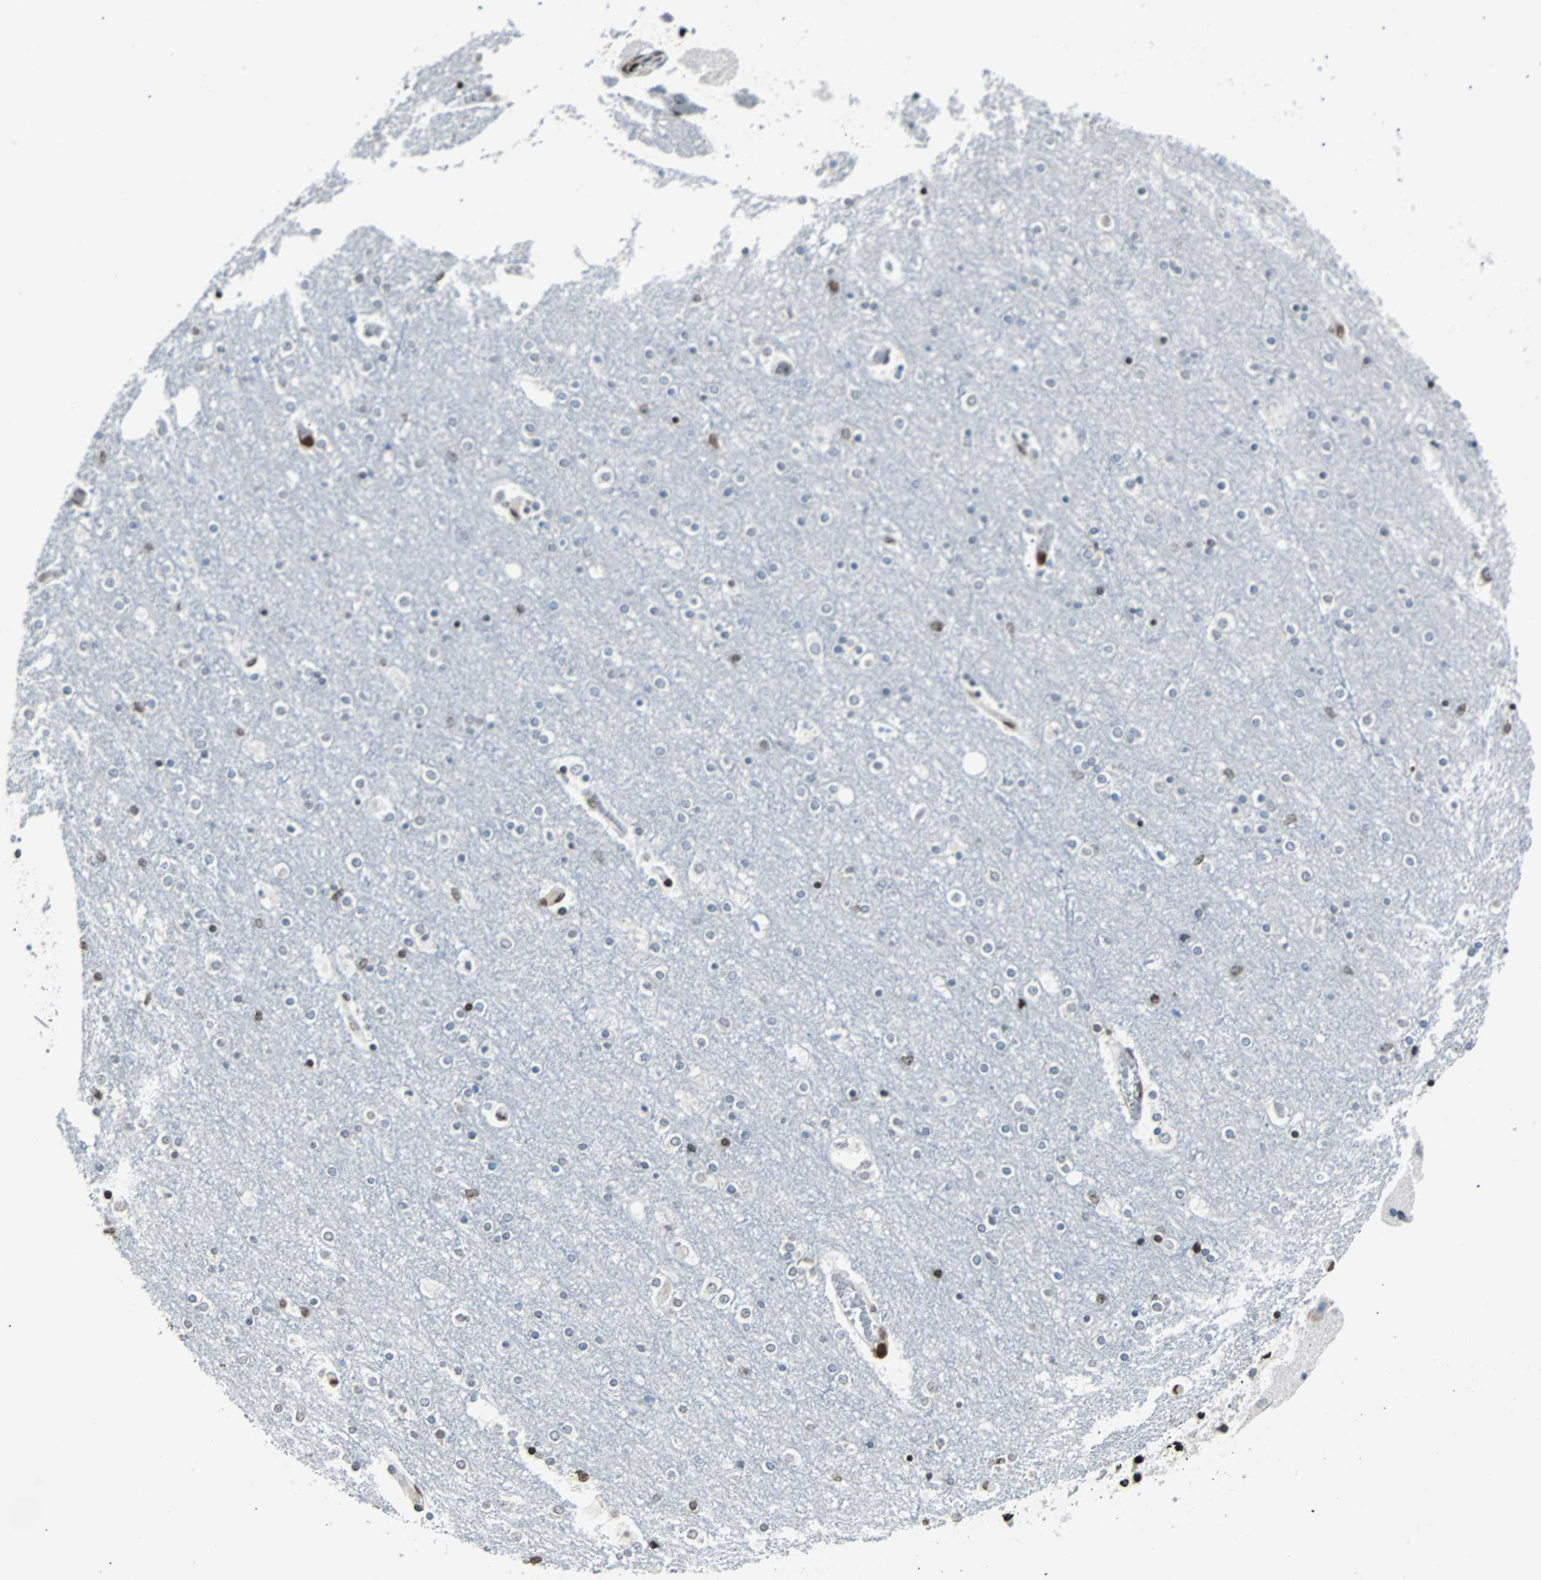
{"staining": {"intensity": "strong", "quantity": "25%-75%", "location": "nuclear"}, "tissue": "cerebral cortex", "cell_type": "Endothelial cells", "image_type": "normal", "snomed": [{"axis": "morphology", "description": "Normal tissue, NOS"}, {"axis": "topography", "description": "Cerebral cortex"}], "caption": "About 25%-75% of endothelial cells in benign human cerebral cortex exhibit strong nuclear protein staining as visualized by brown immunohistochemical staining.", "gene": "ZNF131", "patient": {"sex": "female", "age": 54}}